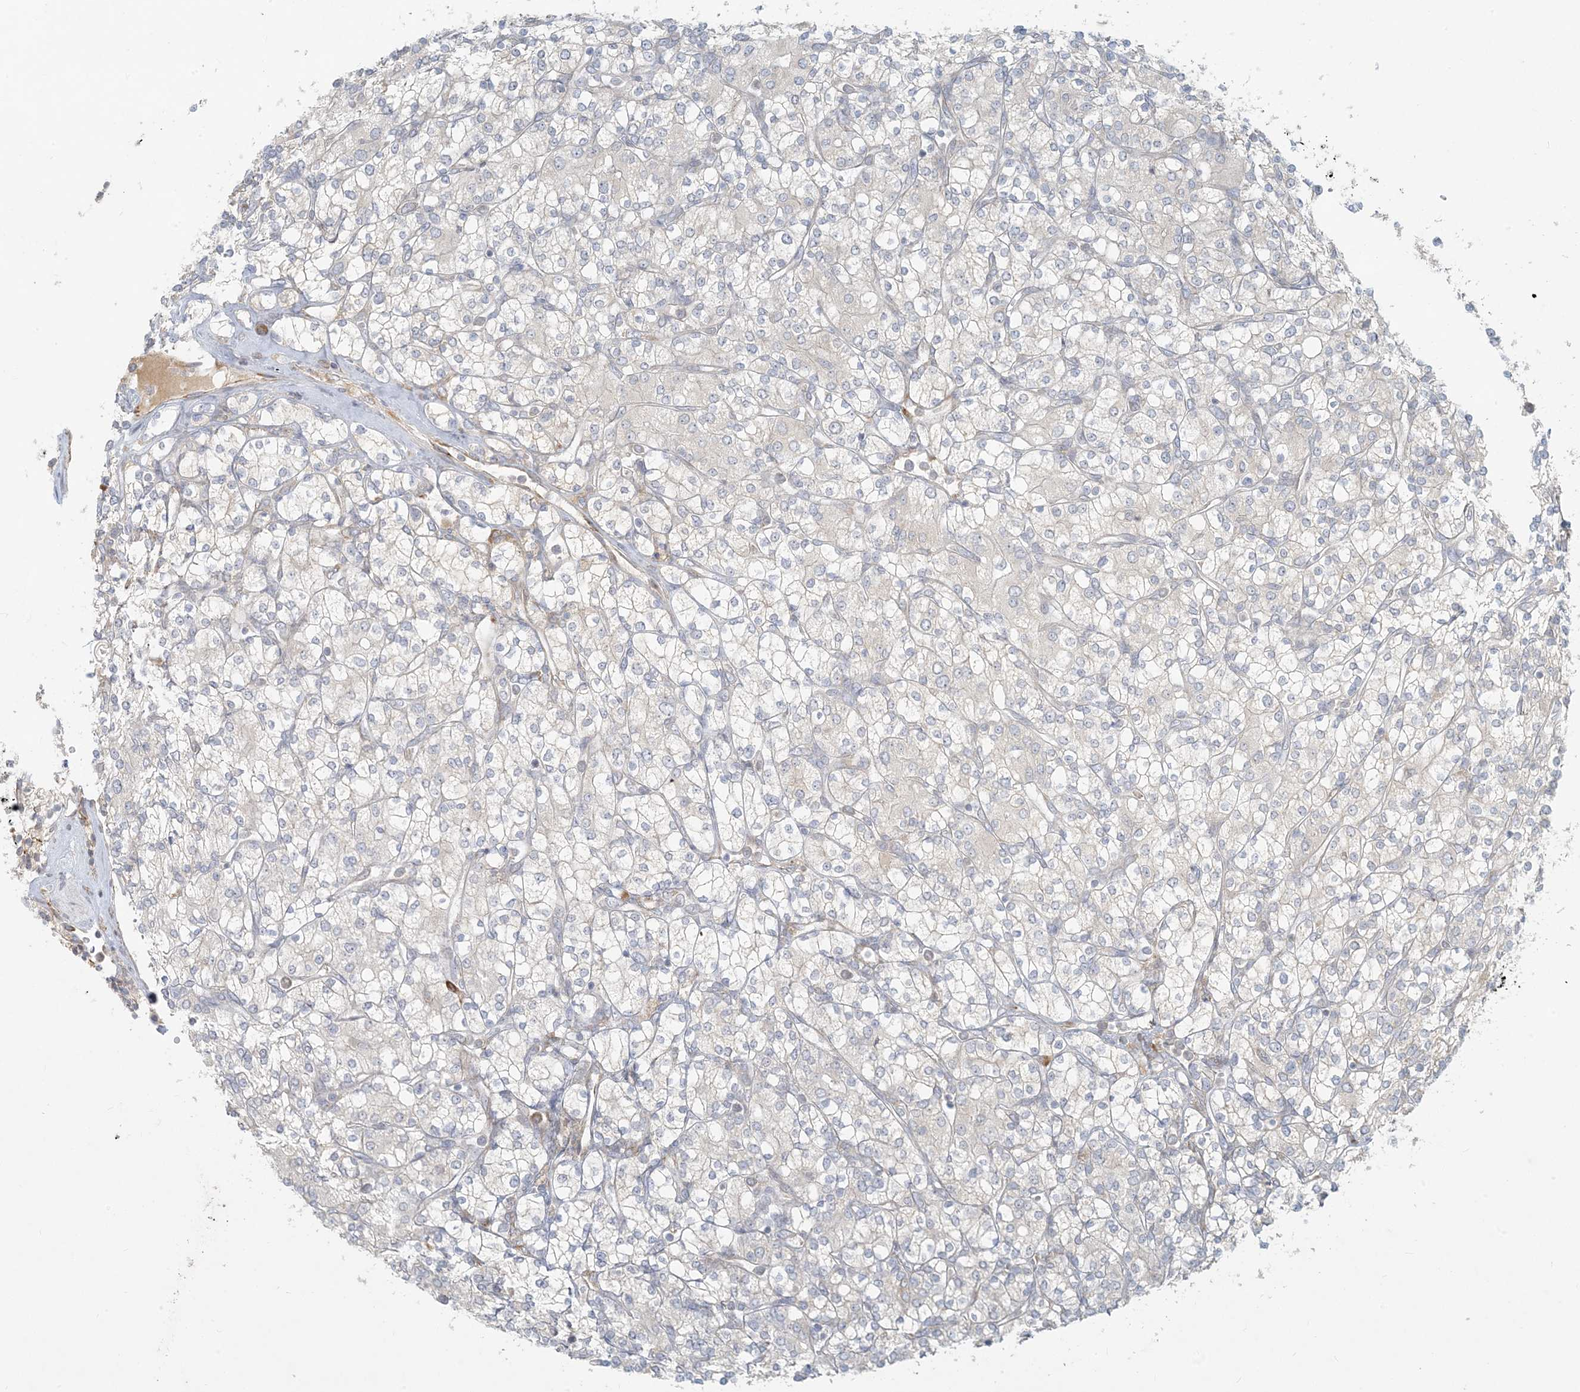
{"staining": {"intensity": "negative", "quantity": "none", "location": "none"}, "tissue": "renal cancer", "cell_type": "Tumor cells", "image_type": "cancer", "snomed": [{"axis": "morphology", "description": "Adenocarcinoma, NOS"}, {"axis": "topography", "description": "Kidney"}], "caption": "IHC image of renal cancer (adenocarcinoma) stained for a protein (brown), which displays no staining in tumor cells. Brightfield microscopy of immunohistochemistry (IHC) stained with DAB (3,3'-diaminobenzidine) (brown) and hematoxylin (blue), captured at high magnification.", "gene": "HACL1", "patient": {"sex": "male", "age": 77}}